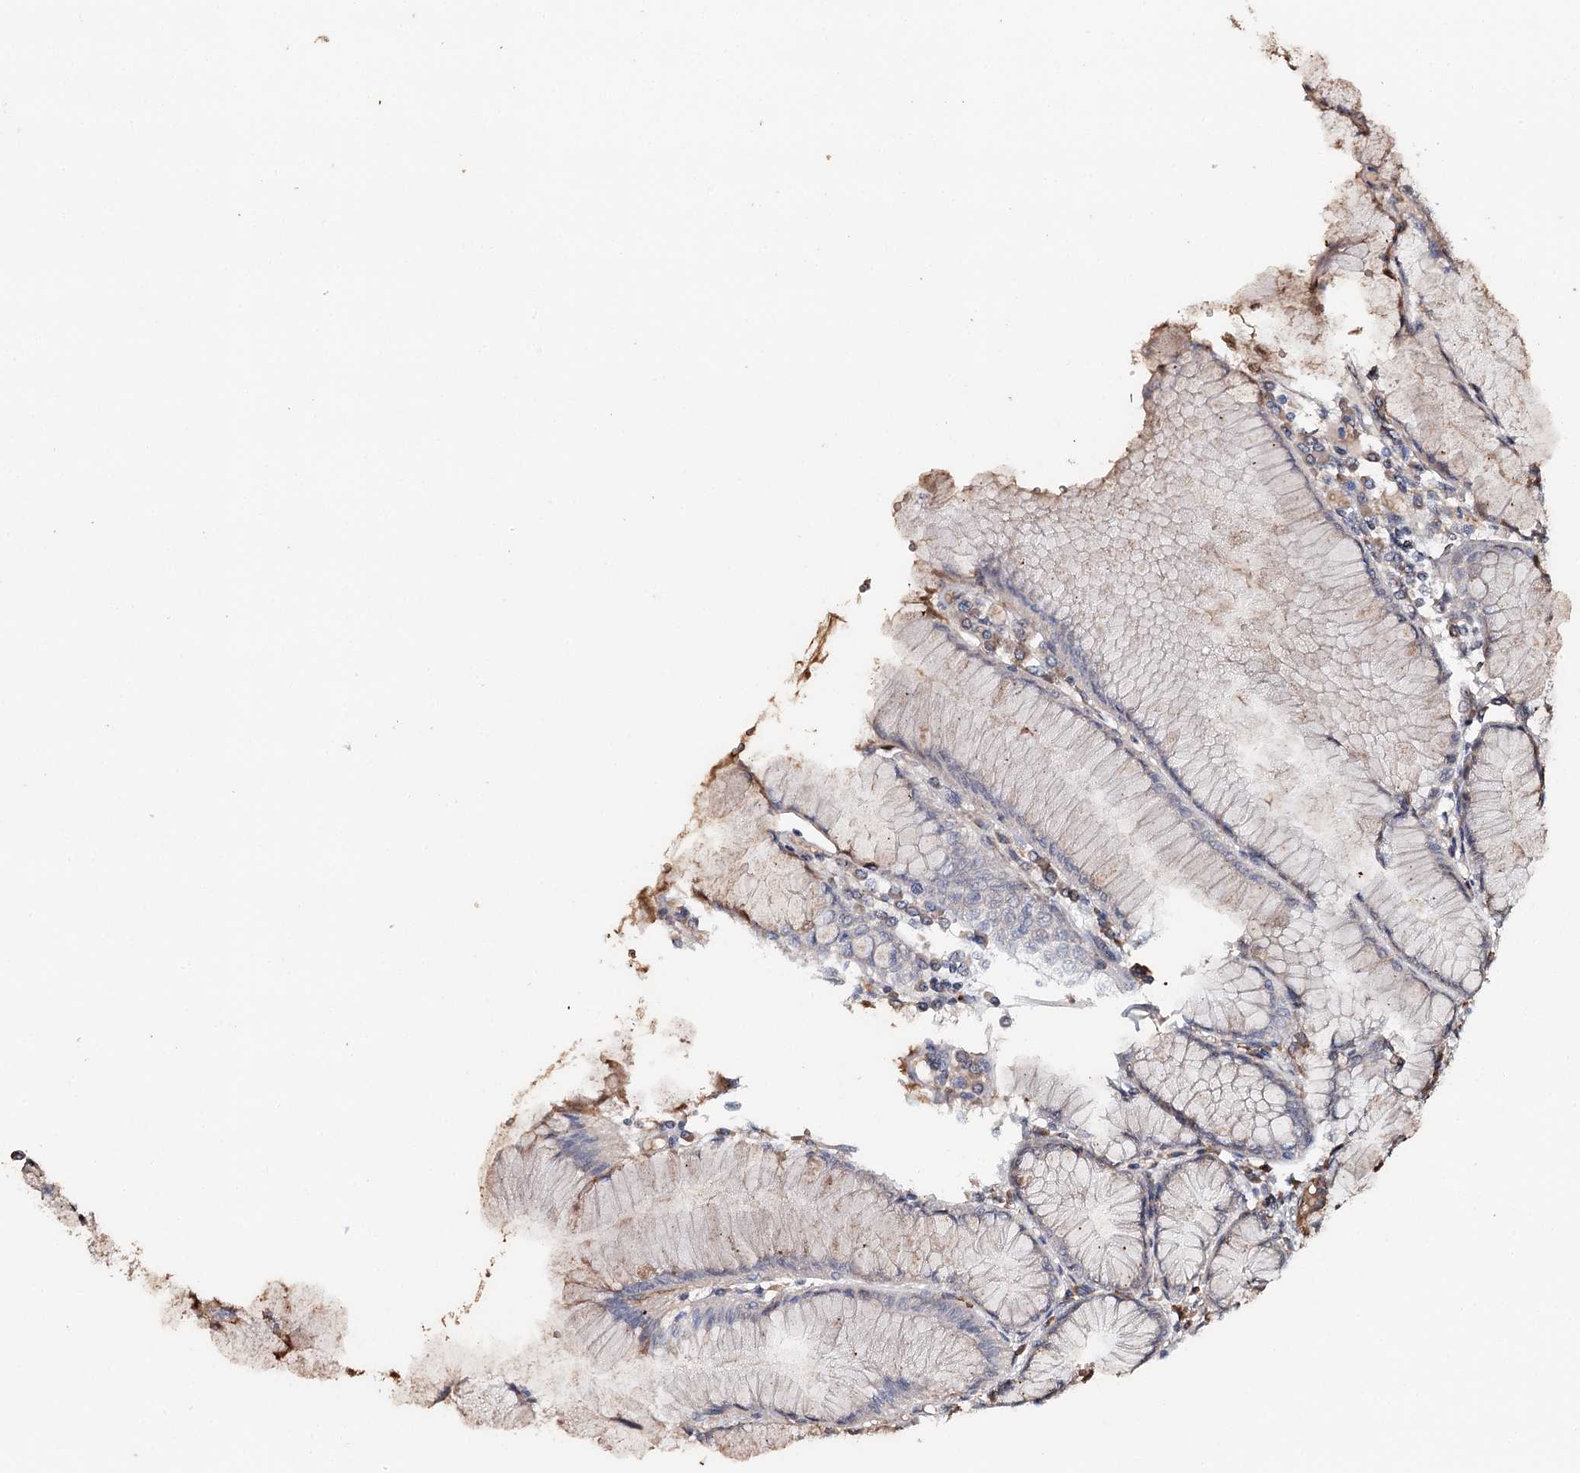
{"staining": {"intensity": "moderate", "quantity": "<25%", "location": "cytoplasmic/membranous"}, "tissue": "stomach", "cell_type": "Glandular cells", "image_type": "normal", "snomed": [{"axis": "morphology", "description": "Normal tissue, NOS"}, {"axis": "topography", "description": "Stomach"}], "caption": "IHC (DAB (3,3'-diaminobenzidine)) staining of benign stomach displays moderate cytoplasmic/membranous protein positivity in approximately <25% of glandular cells.", "gene": "SYVN1", "patient": {"sex": "female", "age": 57}}